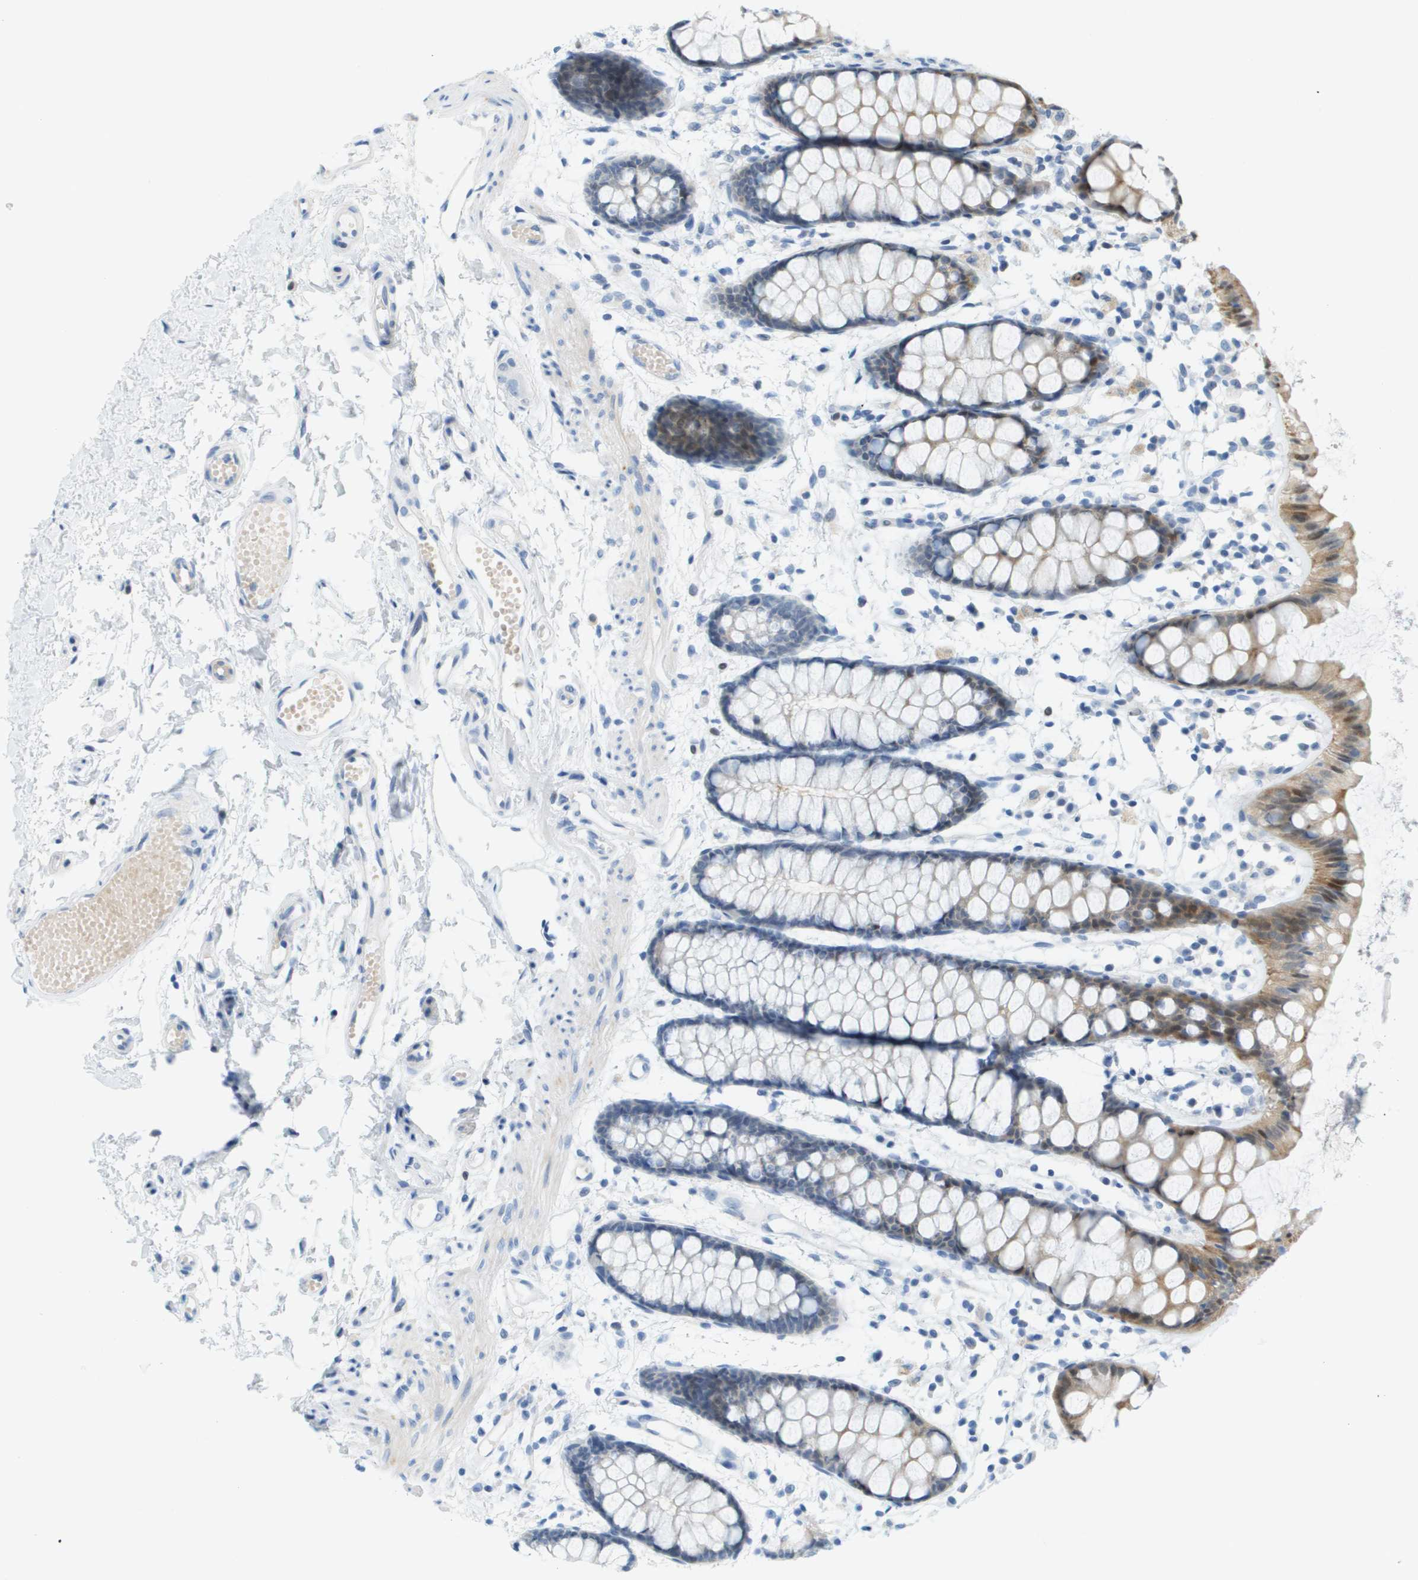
{"staining": {"intensity": "weak", "quantity": "<25%", "location": "cytoplasmic/membranous"}, "tissue": "rectum", "cell_type": "Glandular cells", "image_type": "normal", "snomed": [{"axis": "morphology", "description": "Normal tissue, NOS"}, {"axis": "topography", "description": "Rectum"}], "caption": "IHC image of benign human rectum stained for a protein (brown), which shows no positivity in glandular cells. The staining is performed using DAB (3,3'-diaminobenzidine) brown chromogen with nuclei counter-stained in using hematoxylin.", "gene": "CUL9", "patient": {"sex": "female", "age": 66}}